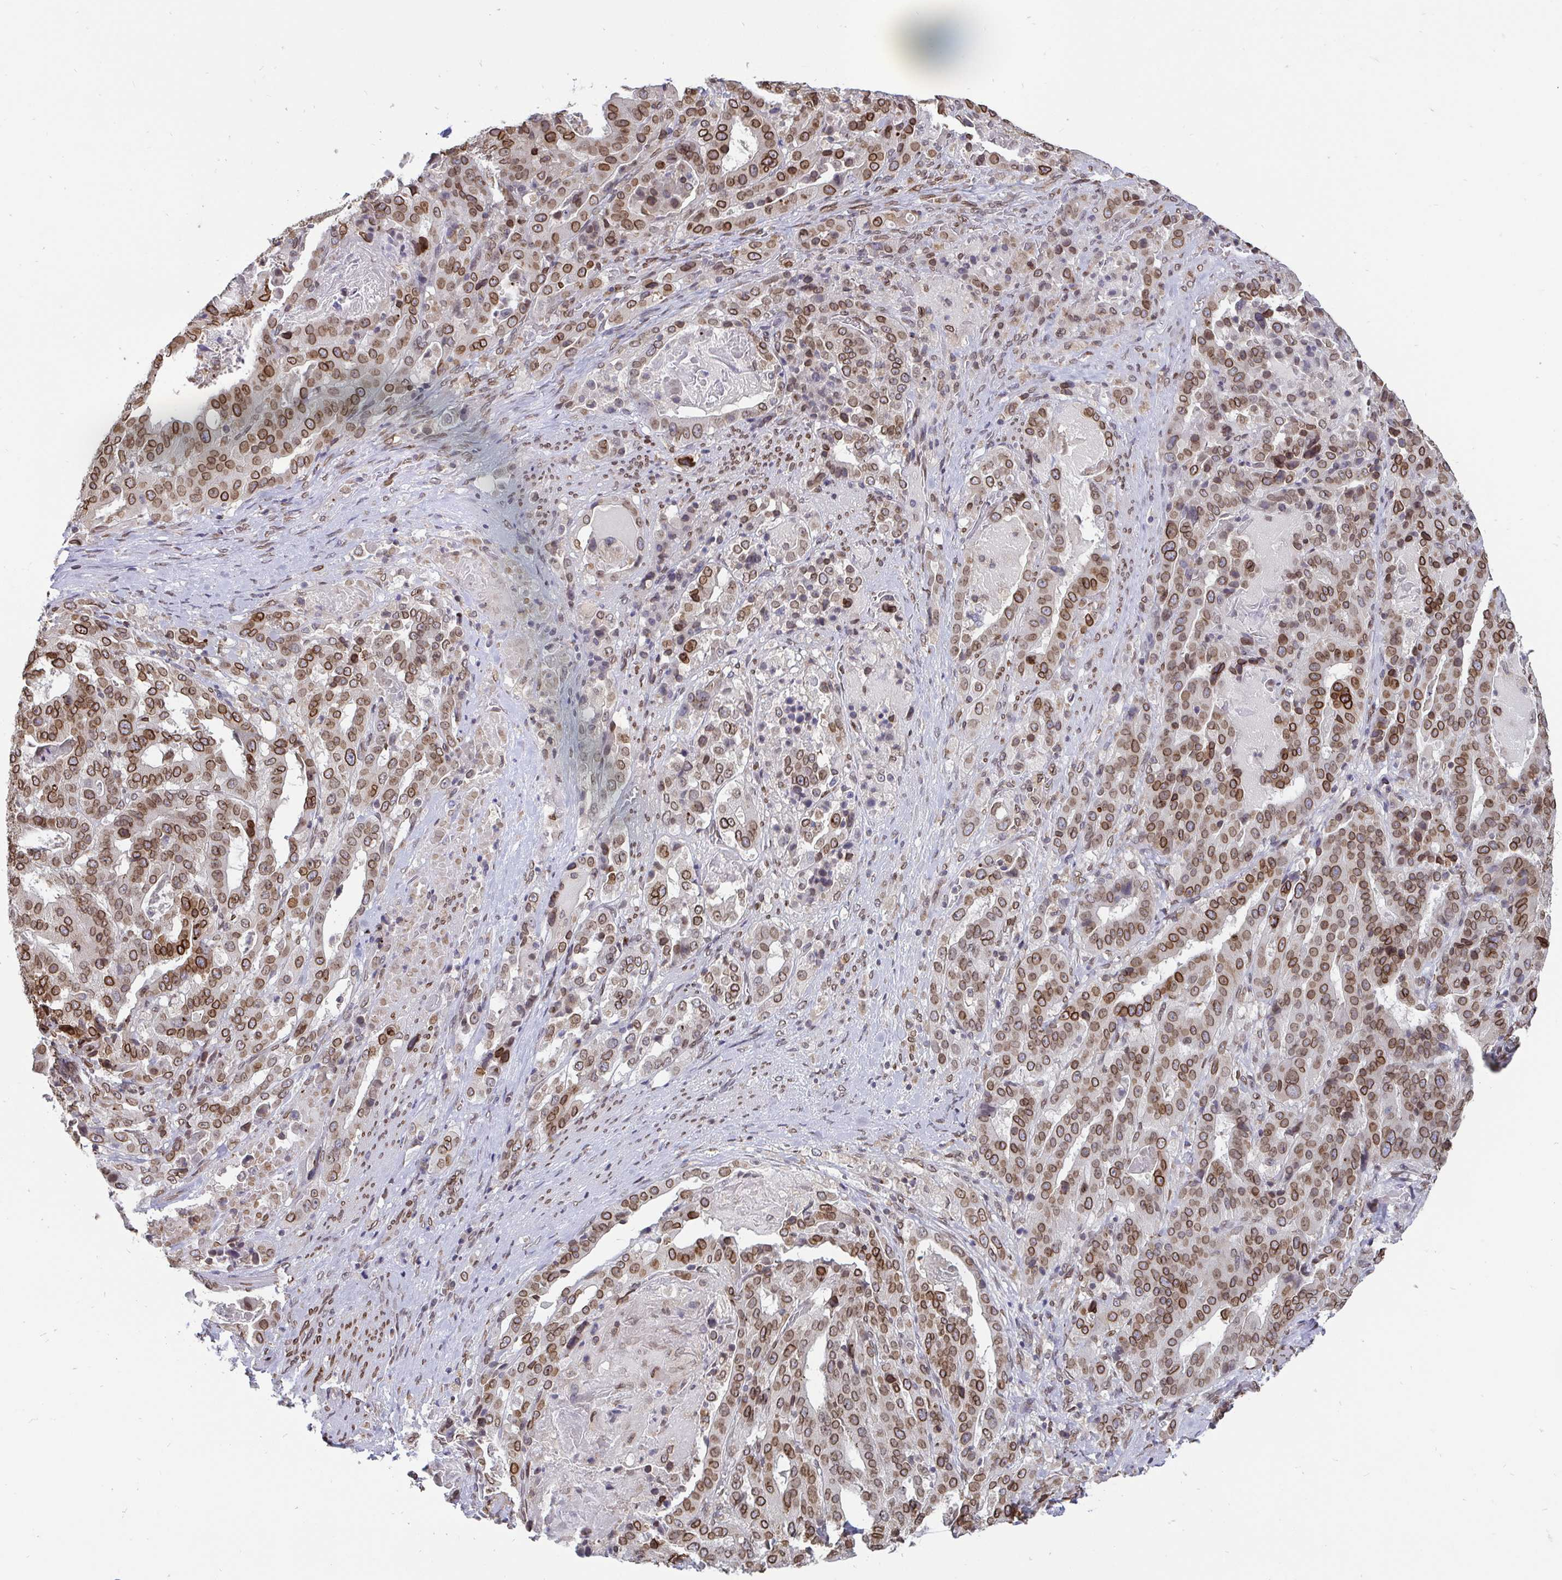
{"staining": {"intensity": "moderate", "quantity": ">75%", "location": "cytoplasmic/membranous,nuclear"}, "tissue": "stomach cancer", "cell_type": "Tumor cells", "image_type": "cancer", "snomed": [{"axis": "morphology", "description": "Adenocarcinoma, NOS"}, {"axis": "topography", "description": "Stomach"}], "caption": "Immunohistochemical staining of human stomach cancer exhibits medium levels of moderate cytoplasmic/membranous and nuclear protein positivity in about >75% of tumor cells.", "gene": "EMD", "patient": {"sex": "male", "age": 48}}